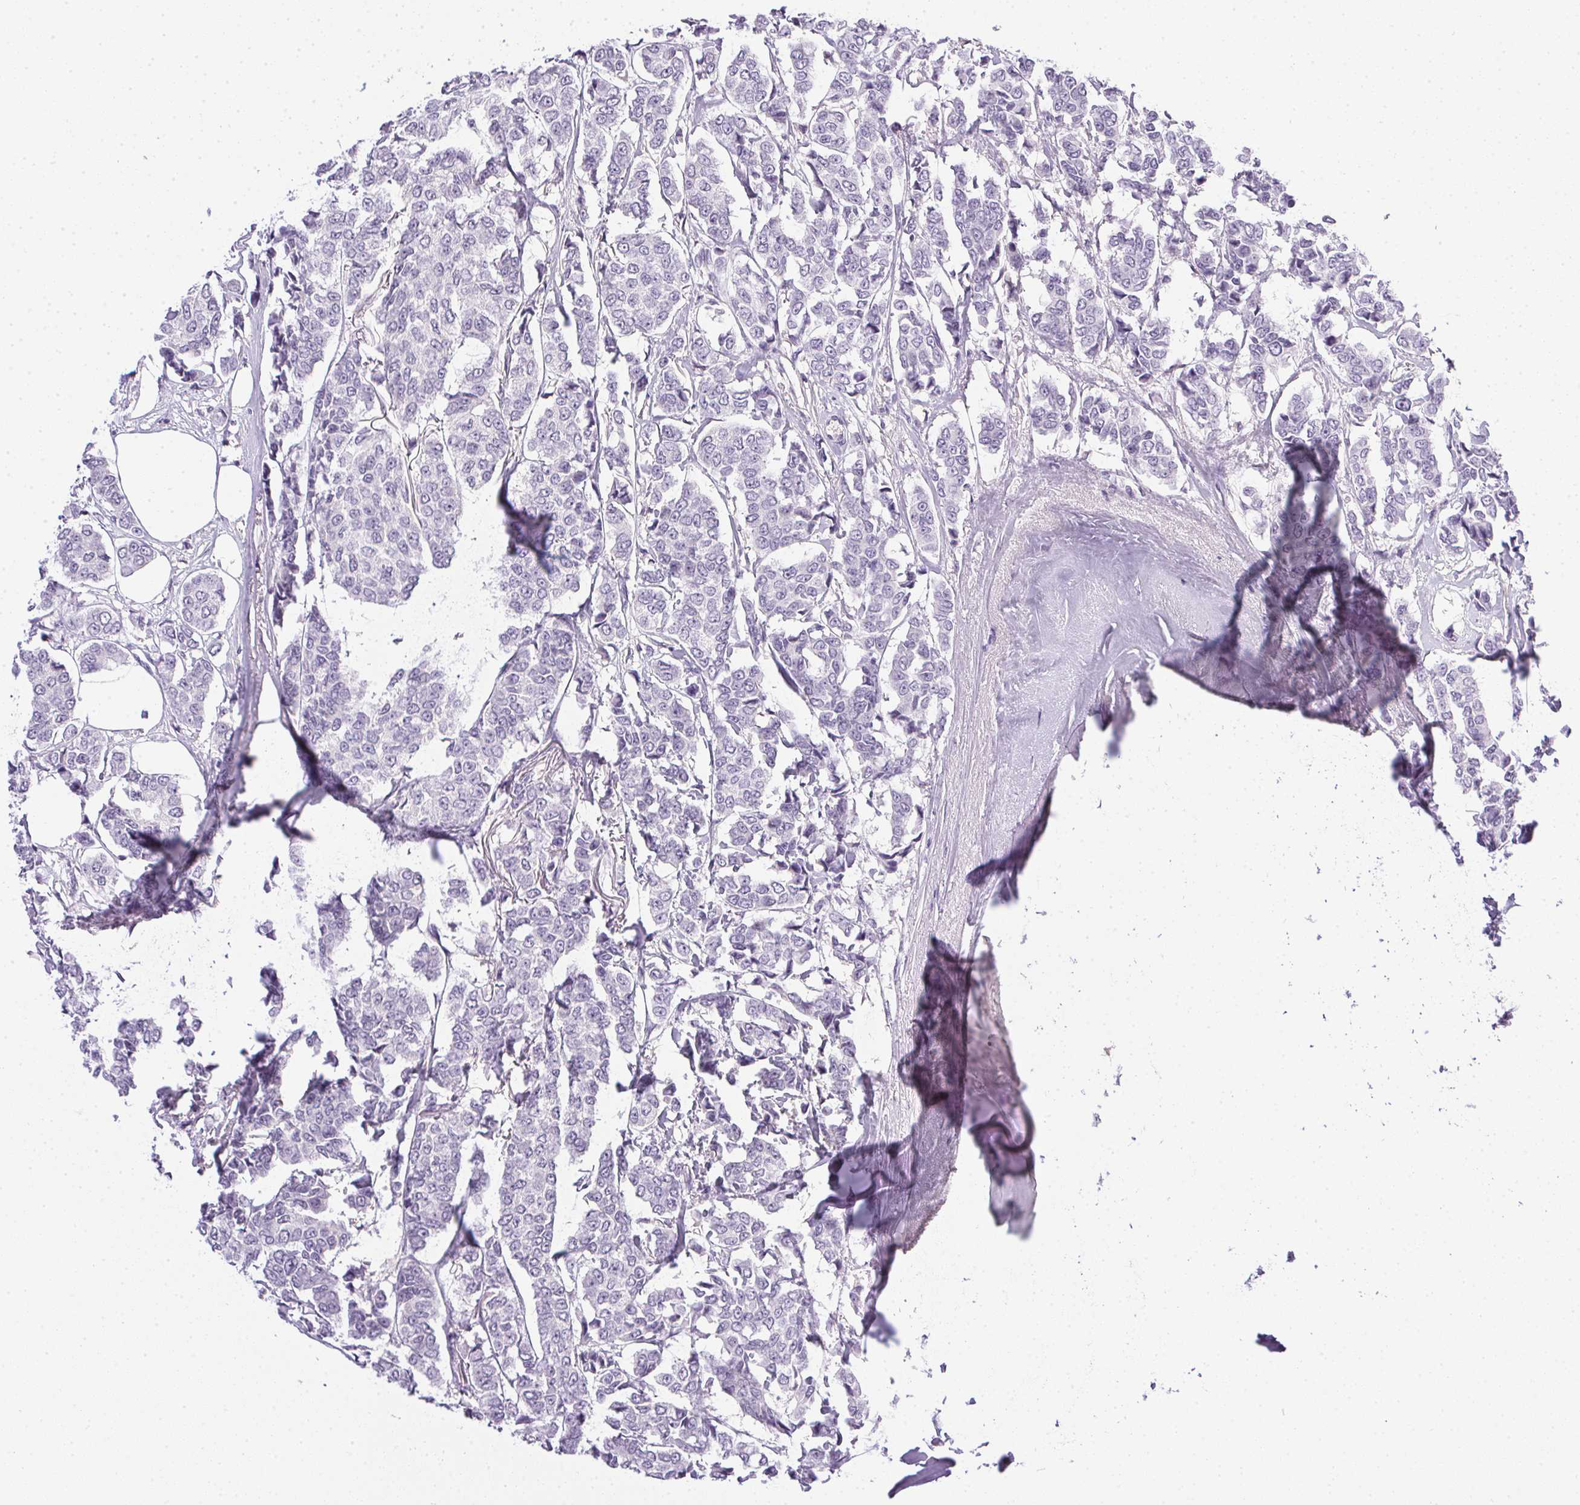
{"staining": {"intensity": "negative", "quantity": "none", "location": "none"}, "tissue": "breast cancer", "cell_type": "Tumor cells", "image_type": "cancer", "snomed": [{"axis": "morphology", "description": "Duct carcinoma"}, {"axis": "topography", "description": "Breast"}], "caption": "Breast intraductal carcinoma stained for a protein using immunohistochemistry demonstrates no staining tumor cells.", "gene": "PRL", "patient": {"sex": "female", "age": 94}}